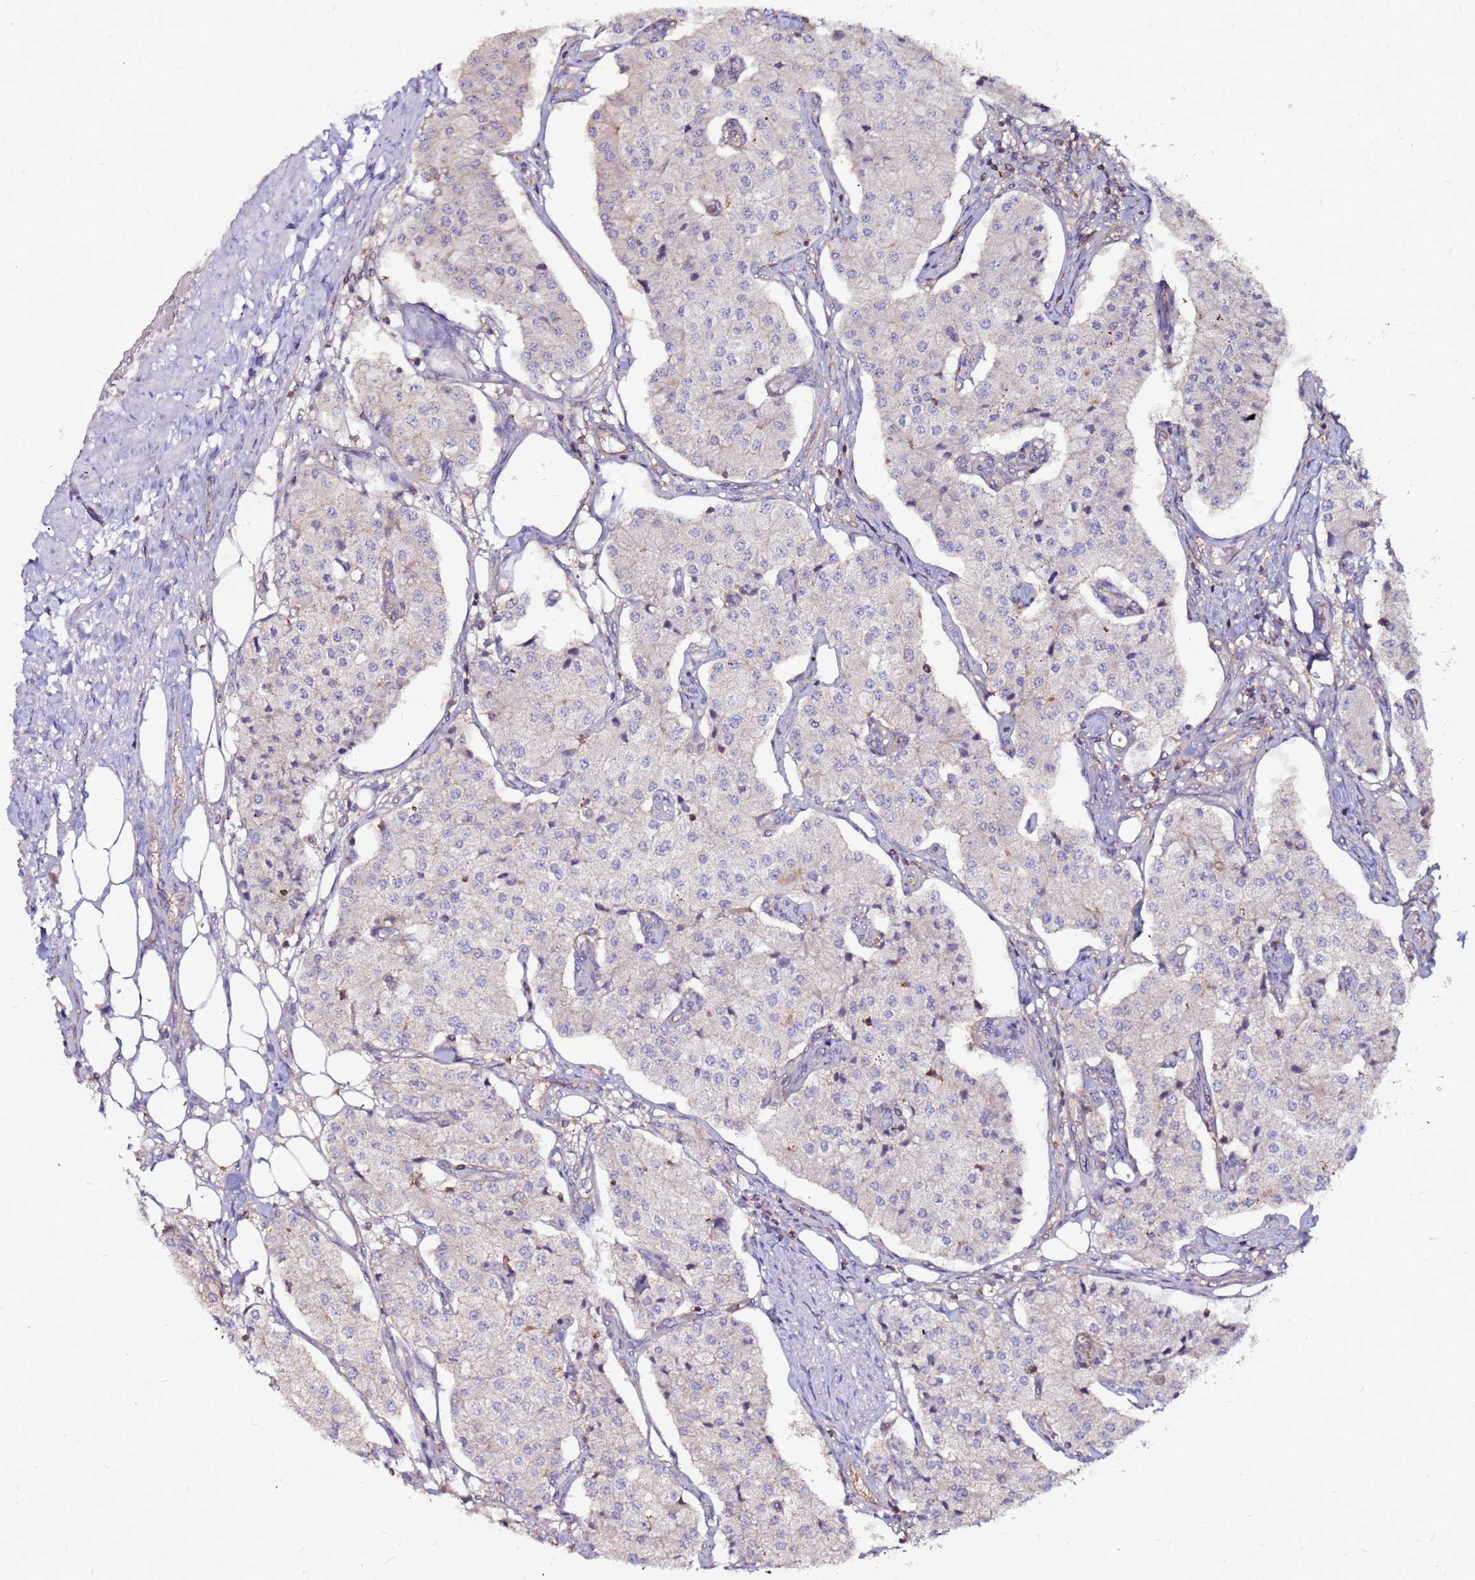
{"staining": {"intensity": "weak", "quantity": "<25%", "location": "cytoplasmic/membranous"}, "tissue": "carcinoid", "cell_type": "Tumor cells", "image_type": "cancer", "snomed": [{"axis": "morphology", "description": "Carcinoid, malignant, NOS"}, {"axis": "topography", "description": "Colon"}], "caption": "Malignant carcinoid stained for a protein using immunohistochemistry demonstrates no staining tumor cells.", "gene": "NRN1L", "patient": {"sex": "female", "age": 52}}